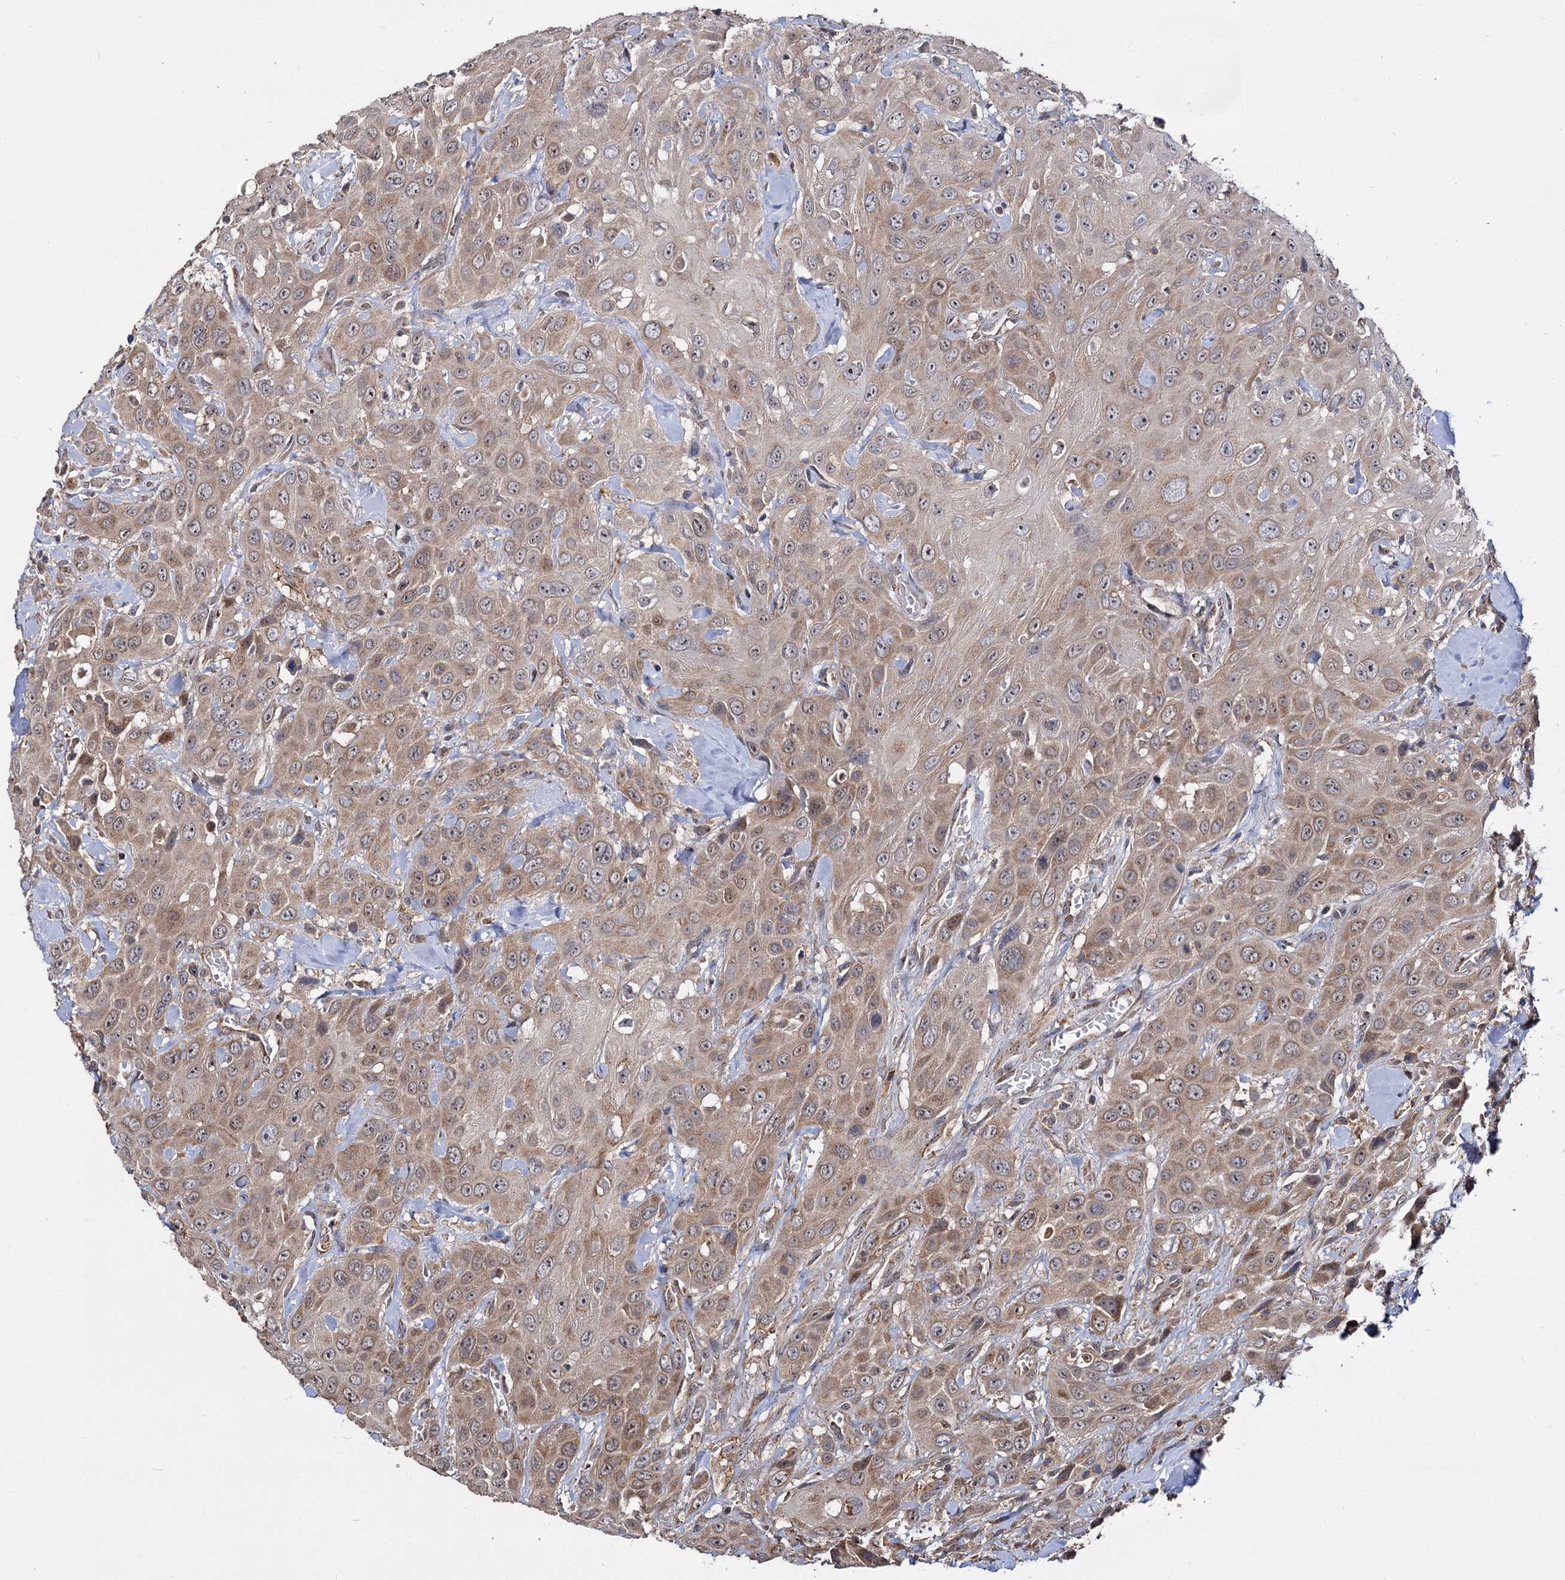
{"staining": {"intensity": "moderate", "quantity": ">75%", "location": "cytoplasmic/membranous"}, "tissue": "head and neck cancer", "cell_type": "Tumor cells", "image_type": "cancer", "snomed": [{"axis": "morphology", "description": "Squamous cell carcinoma, NOS"}, {"axis": "topography", "description": "Head-Neck"}], "caption": "Protein analysis of head and neck cancer (squamous cell carcinoma) tissue exhibits moderate cytoplasmic/membranous expression in about >75% of tumor cells.", "gene": "CEP76", "patient": {"sex": "male", "age": 81}}